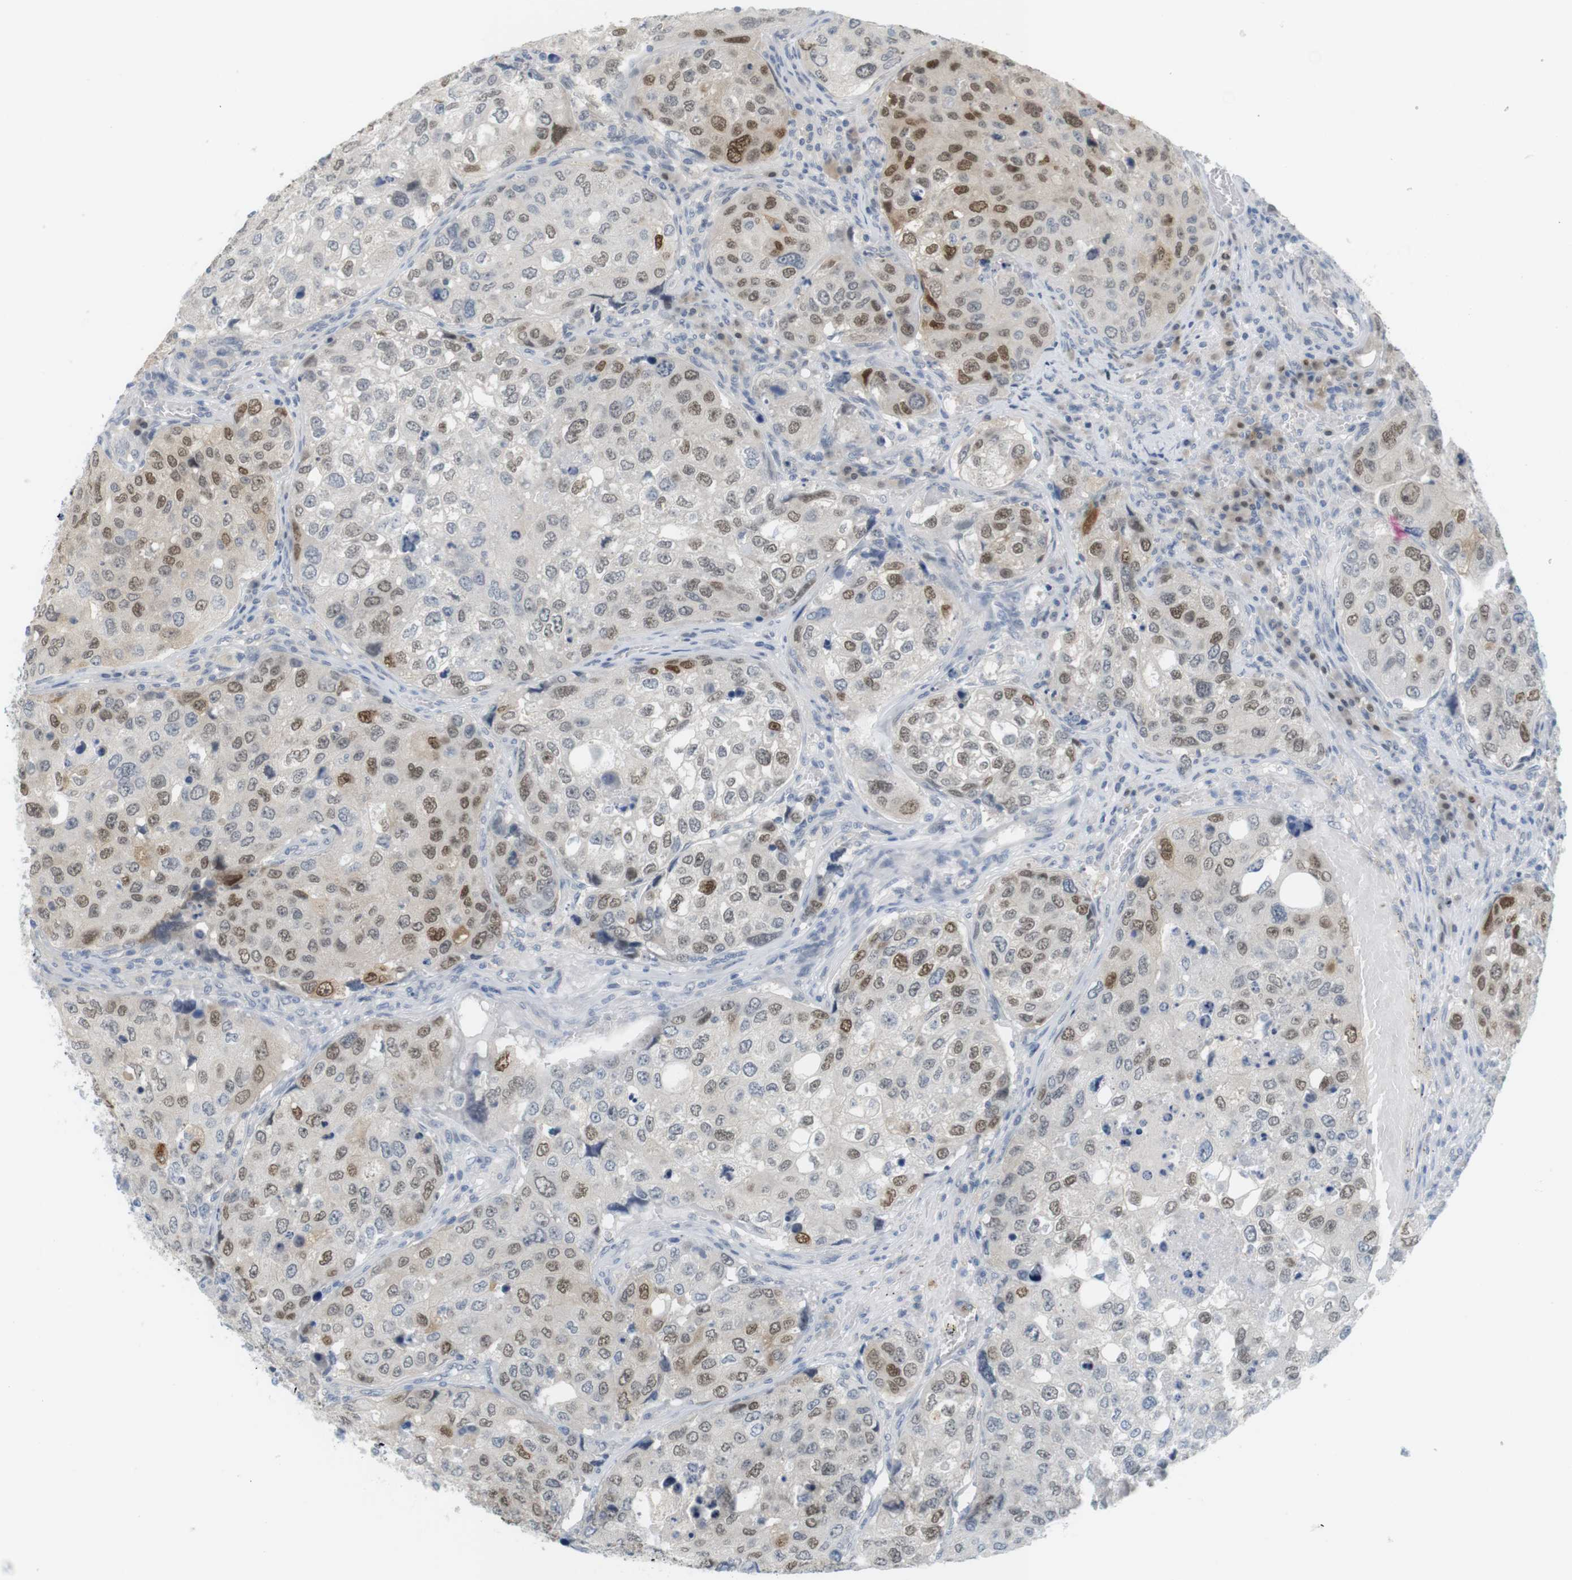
{"staining": {"intensity": "moderate", "quantity": "25%-75%", "location": "nuclear"}, "tissue": "urothelial cancer", "cell_type": "Tumor cells", "image_type": "cancer", "snomed": [{"axis": "morphology", "description": "Urothelial carcinoma, High grade"}, {"axis": "topography", "description": "Lymph node"}, {"axis": "topography", "description": "Urinary bladder"}], "caption": "About 25%-75% of tumor cells in high-grade urothelial carcinoma display moderate nuclear protein positivity as visualized by brown immunohistochemical staining.", "gene": "CREB3L2", "patient": {"sex": "male", "age": 51}}